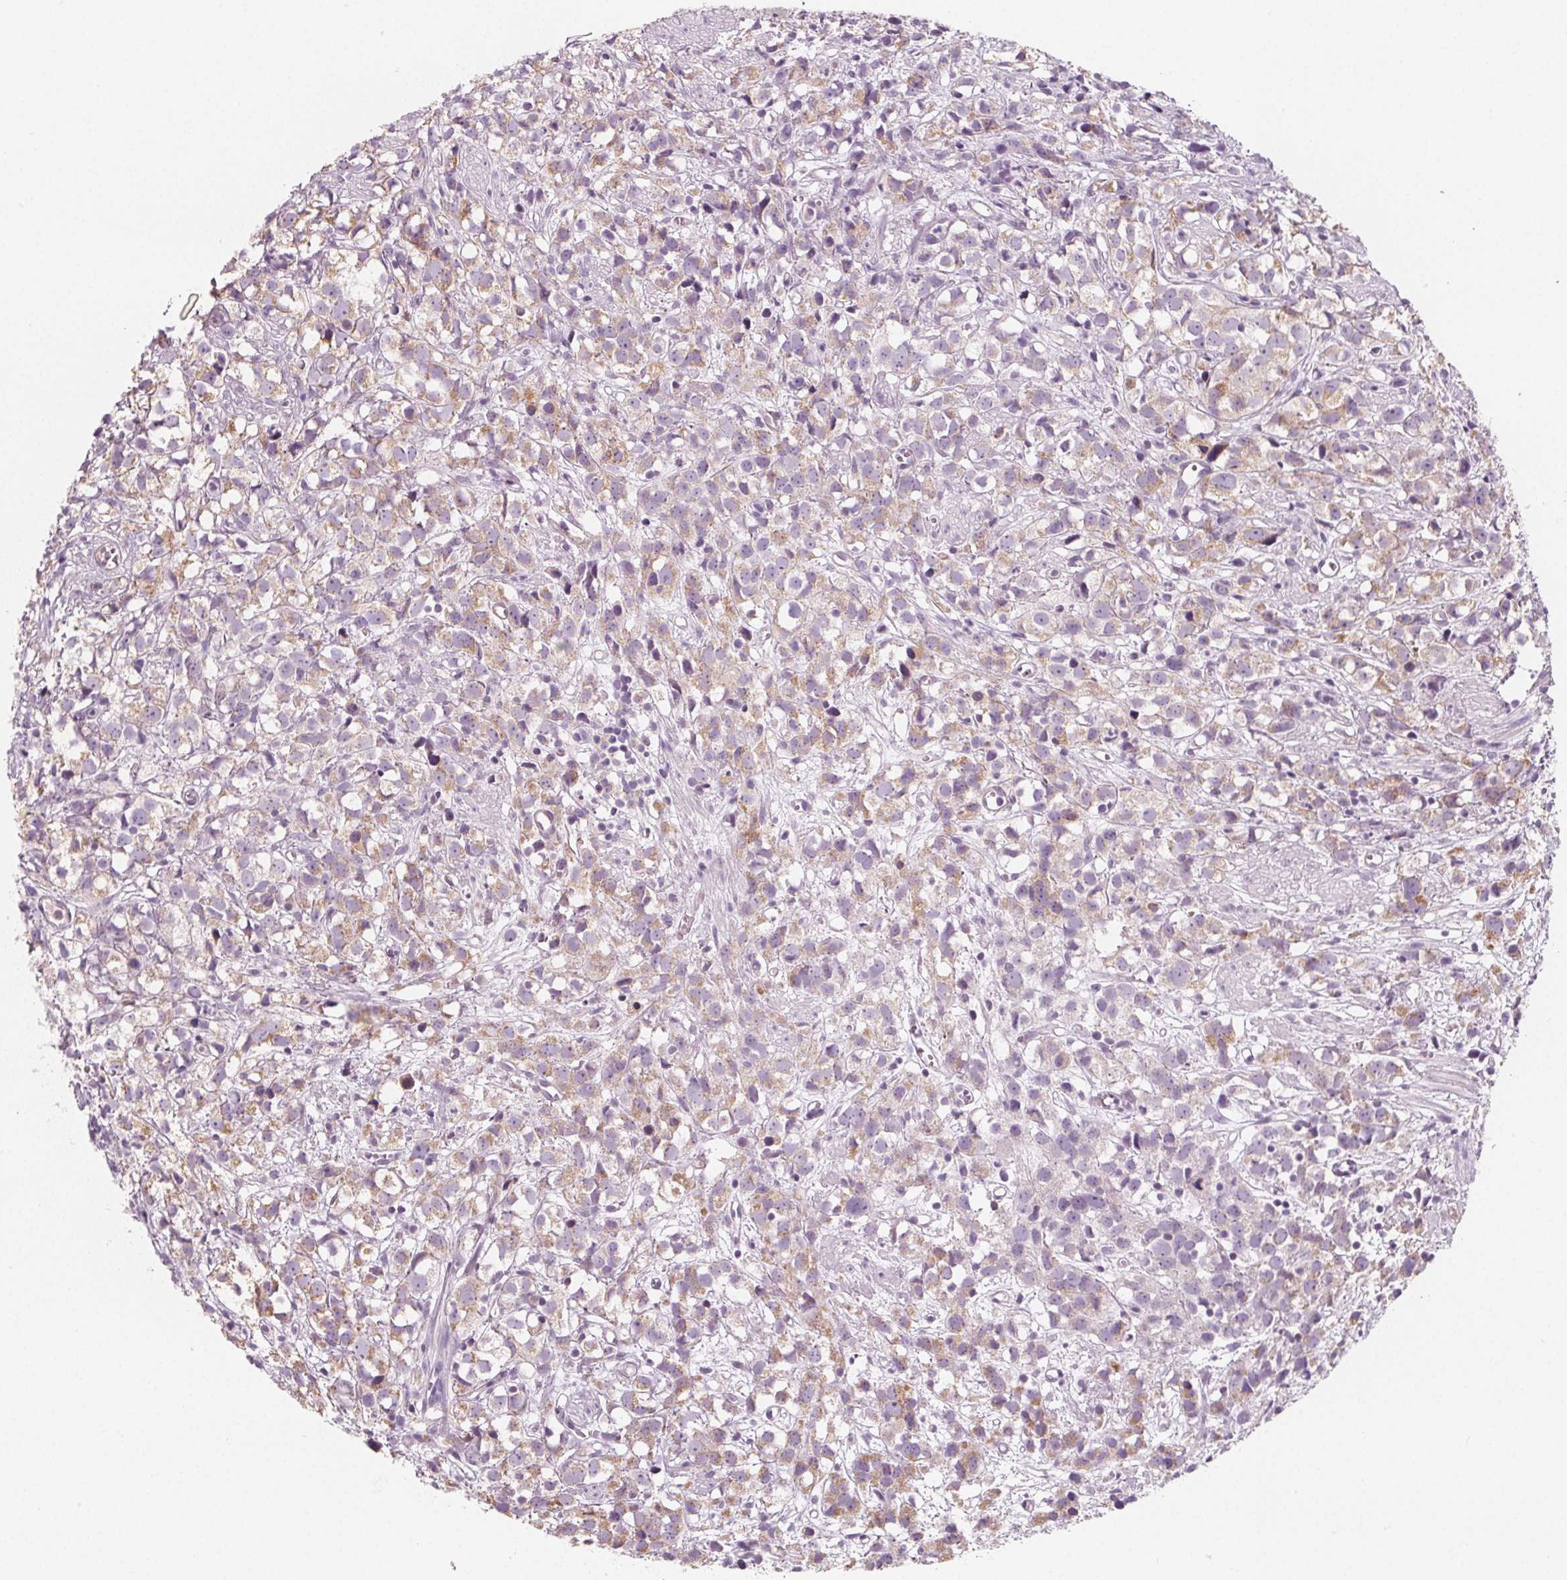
{"staining": {"intensity": "weak", "quantity": "25%-75%", "location": "cytoplasmic/membranous"}, "tissue": "prostate cancer", "cell_type": "Tumor cells", "image_type": "cancer", "snomed": [{"axis": "morphology", "description": "Adenocarcinoma, High grade"}, {"axis": "topography", "description": "Prostate"}], "caption": "DAB (3,3'-diaminobenzidine) immunohistochemical staining of human prostate cancer (high-grade adenocarcinoma) reveals weak cytoplasmic/membranous protein positivity in about 25%-75% of tumor cells.", "gene": "IL17C", "patient": {"sex": "male", "age": 68}}